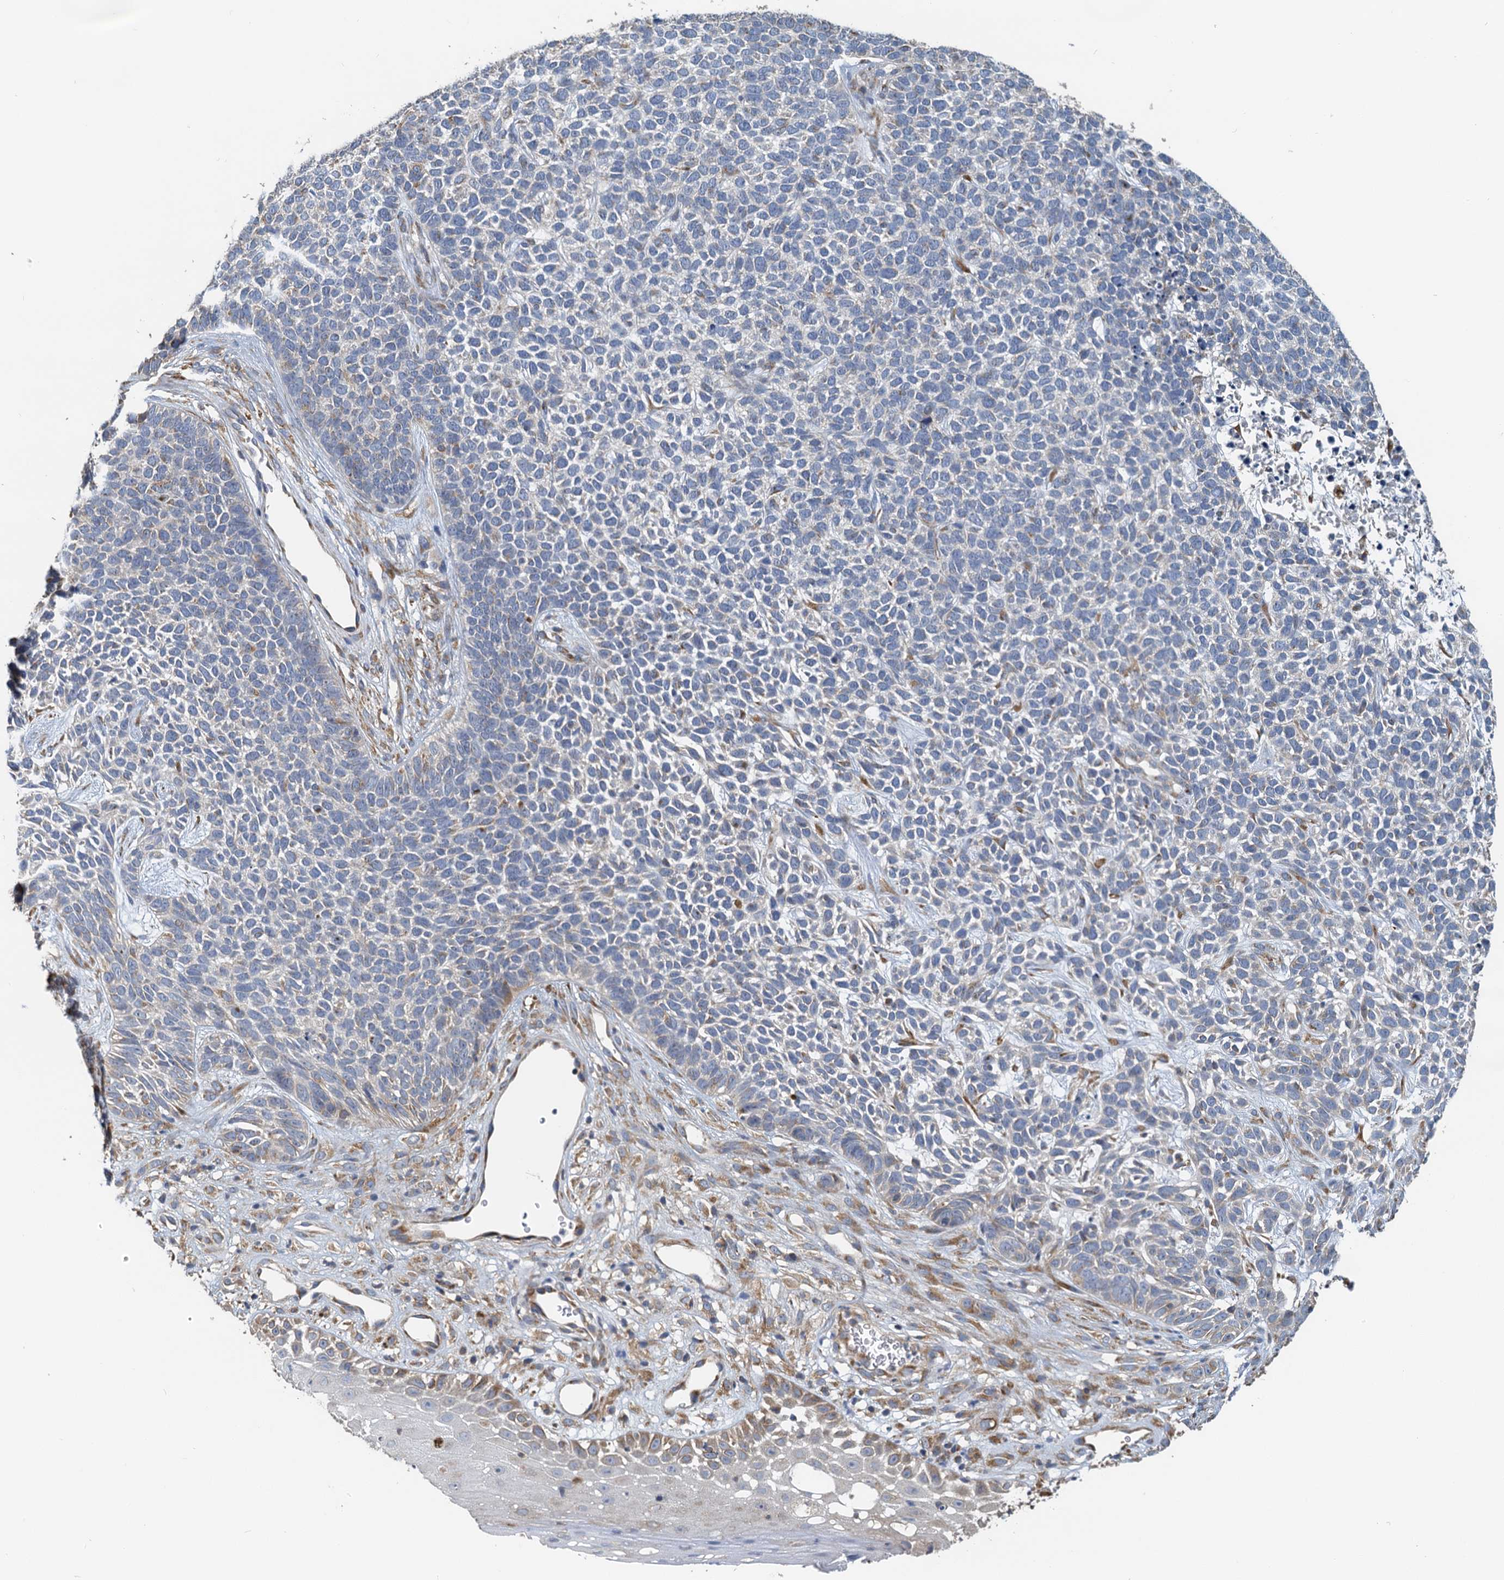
{"staining": {"intensity": "negative", "quantity": "none", "location": "none"}, "tissue": "skin cancer", "cell_type": "Tumor cells", "image_type": "cancer", "snomed": [{"axis": "morphology", "description": "Basal cell carcinoma"}, {"axis": "topography", "description": "Skin"}], "caption": "Tumor cells are negative for brown protein staining in skin basal cell carcinoma.", "gene": "NKAPD1", "patient": {"sex": "female", "age": 84}}